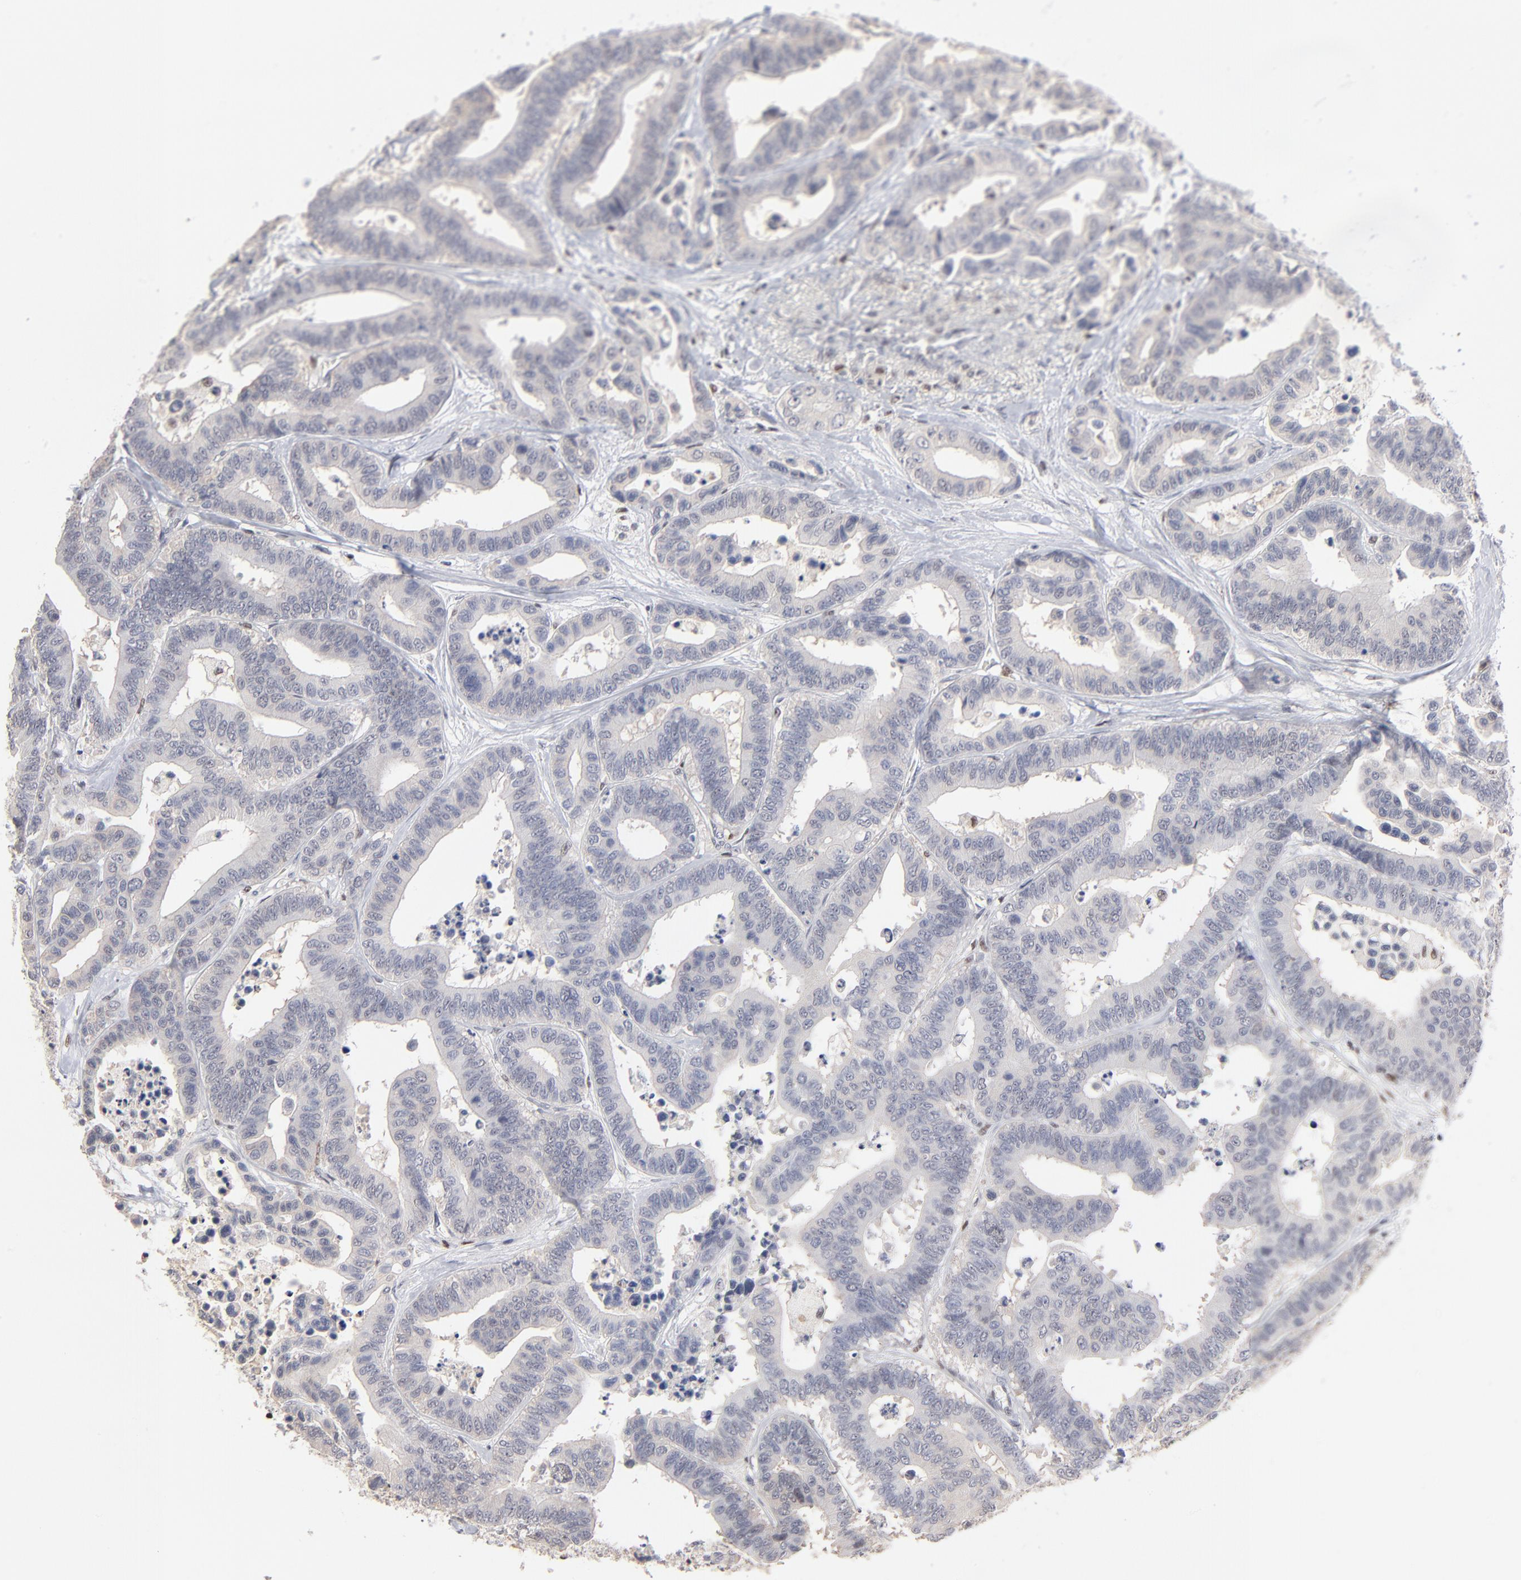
{"staining": {"intensity": "negative", "quantity": "none", "location": "none"}, "tissue": "colorectal cancer", "cell_type": "Tumor cells", "image_type": "cancer", "snomed": [{"axis": "morphology", "description": "Adenocarcinoma, NOS"}, {"axis": "topography", "description": "Colon"}], "caption": "Human colorectal cancer (adenocarcinoma) stained for a protein using immunohistochemistry (IHC) demonstrates no expression in tumor cells.", "gene": "MAX", "patient": {"sex": "male", "age": 82}}